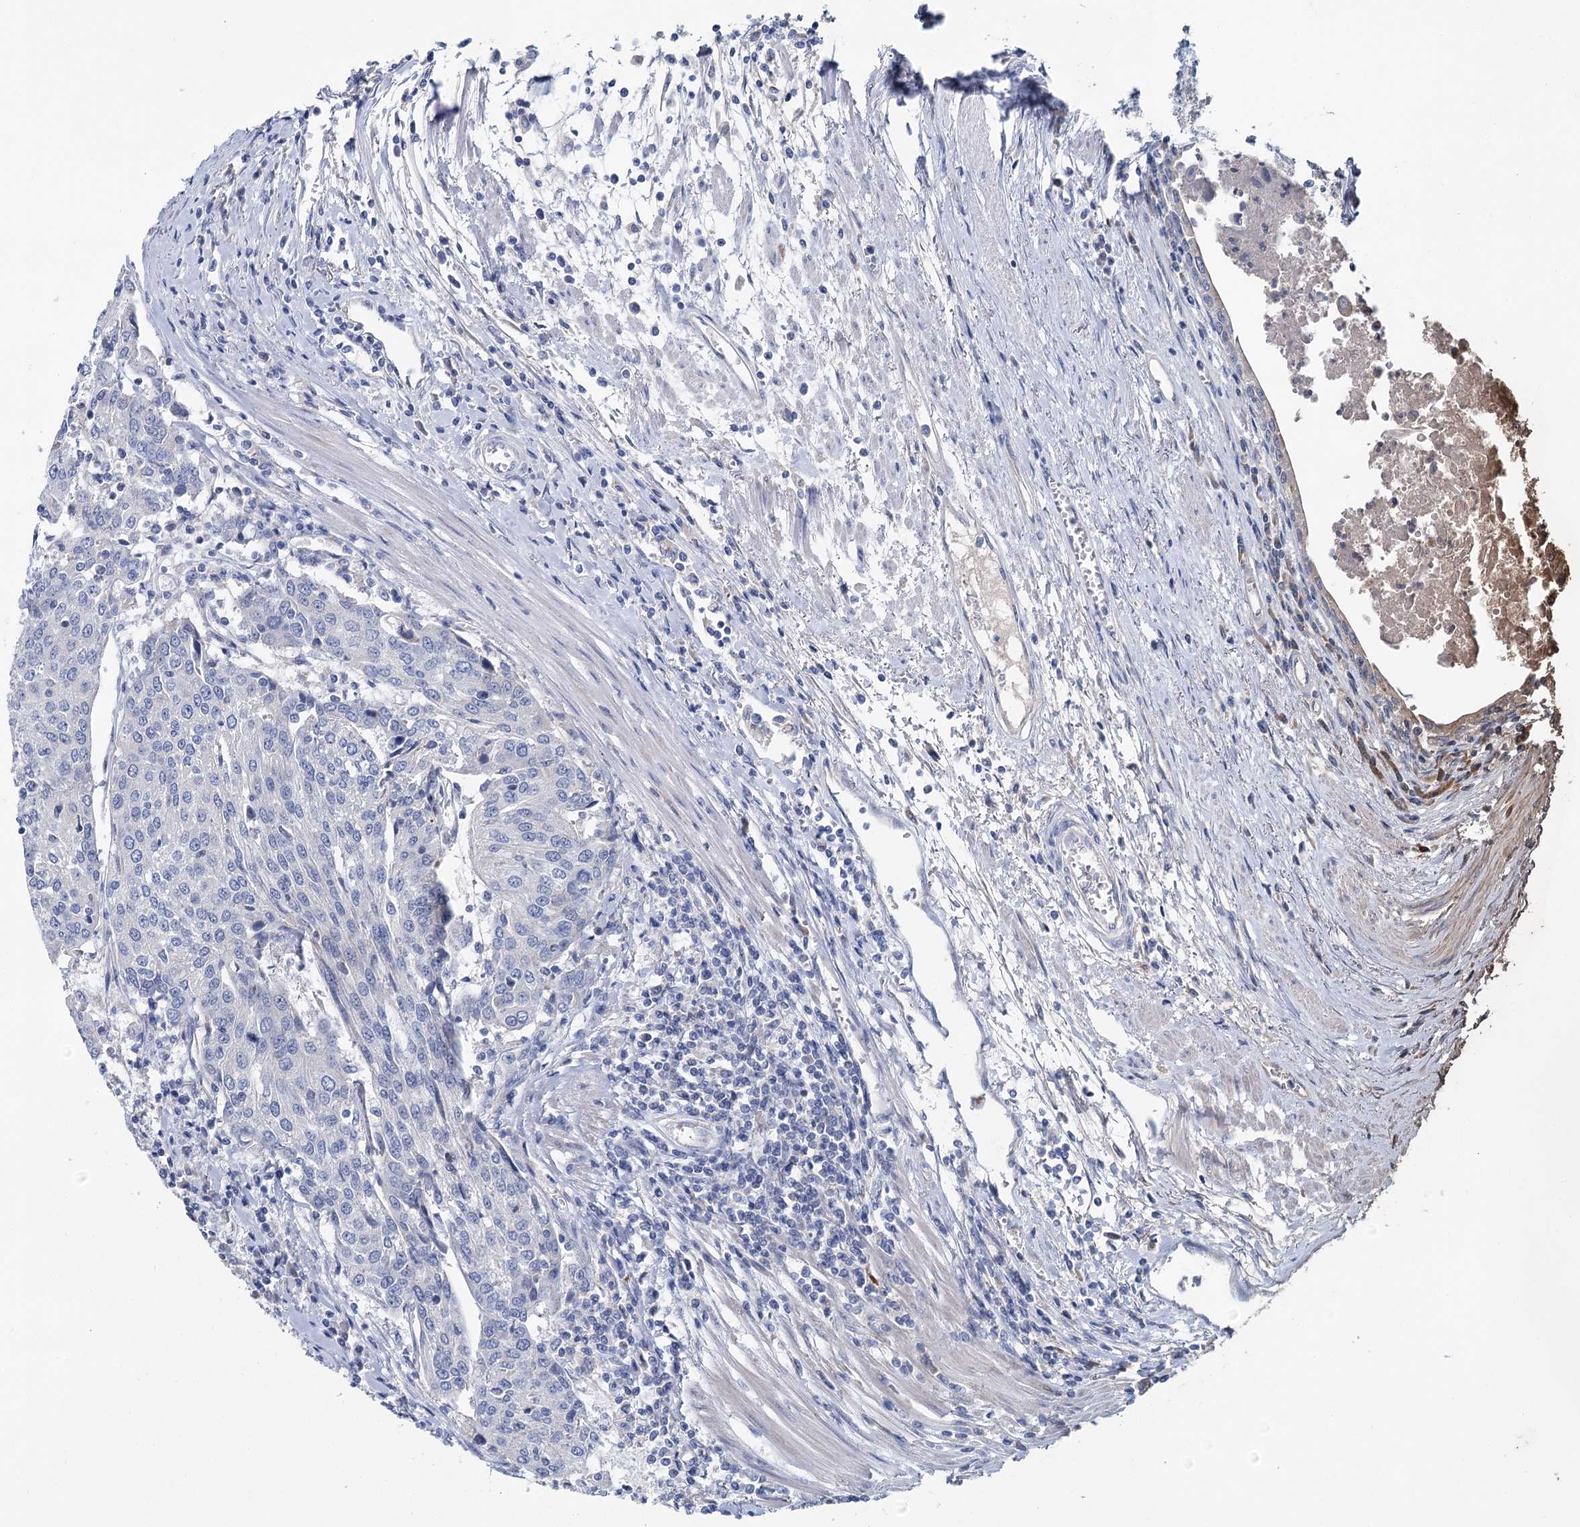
{"staining": {"intensity": "negative", "quantity": "none", "location": "none"}, "tissue": "urothelial cancer", "cell_type": "Tumor cells", "image_type": "cancer", "snomed": [{"axis": "morphology", "description": "Urothelial carcinoma, High grade"}, {"axis": "topography", "description": "Urinary bladder"}], "caption": "This is an immunohistochemistry photomicrograph of urothelial cancer. There is no positivity in tumor cells.", "gene": "ANKRD16", "patient": {"sex": "female", "age": 85}}